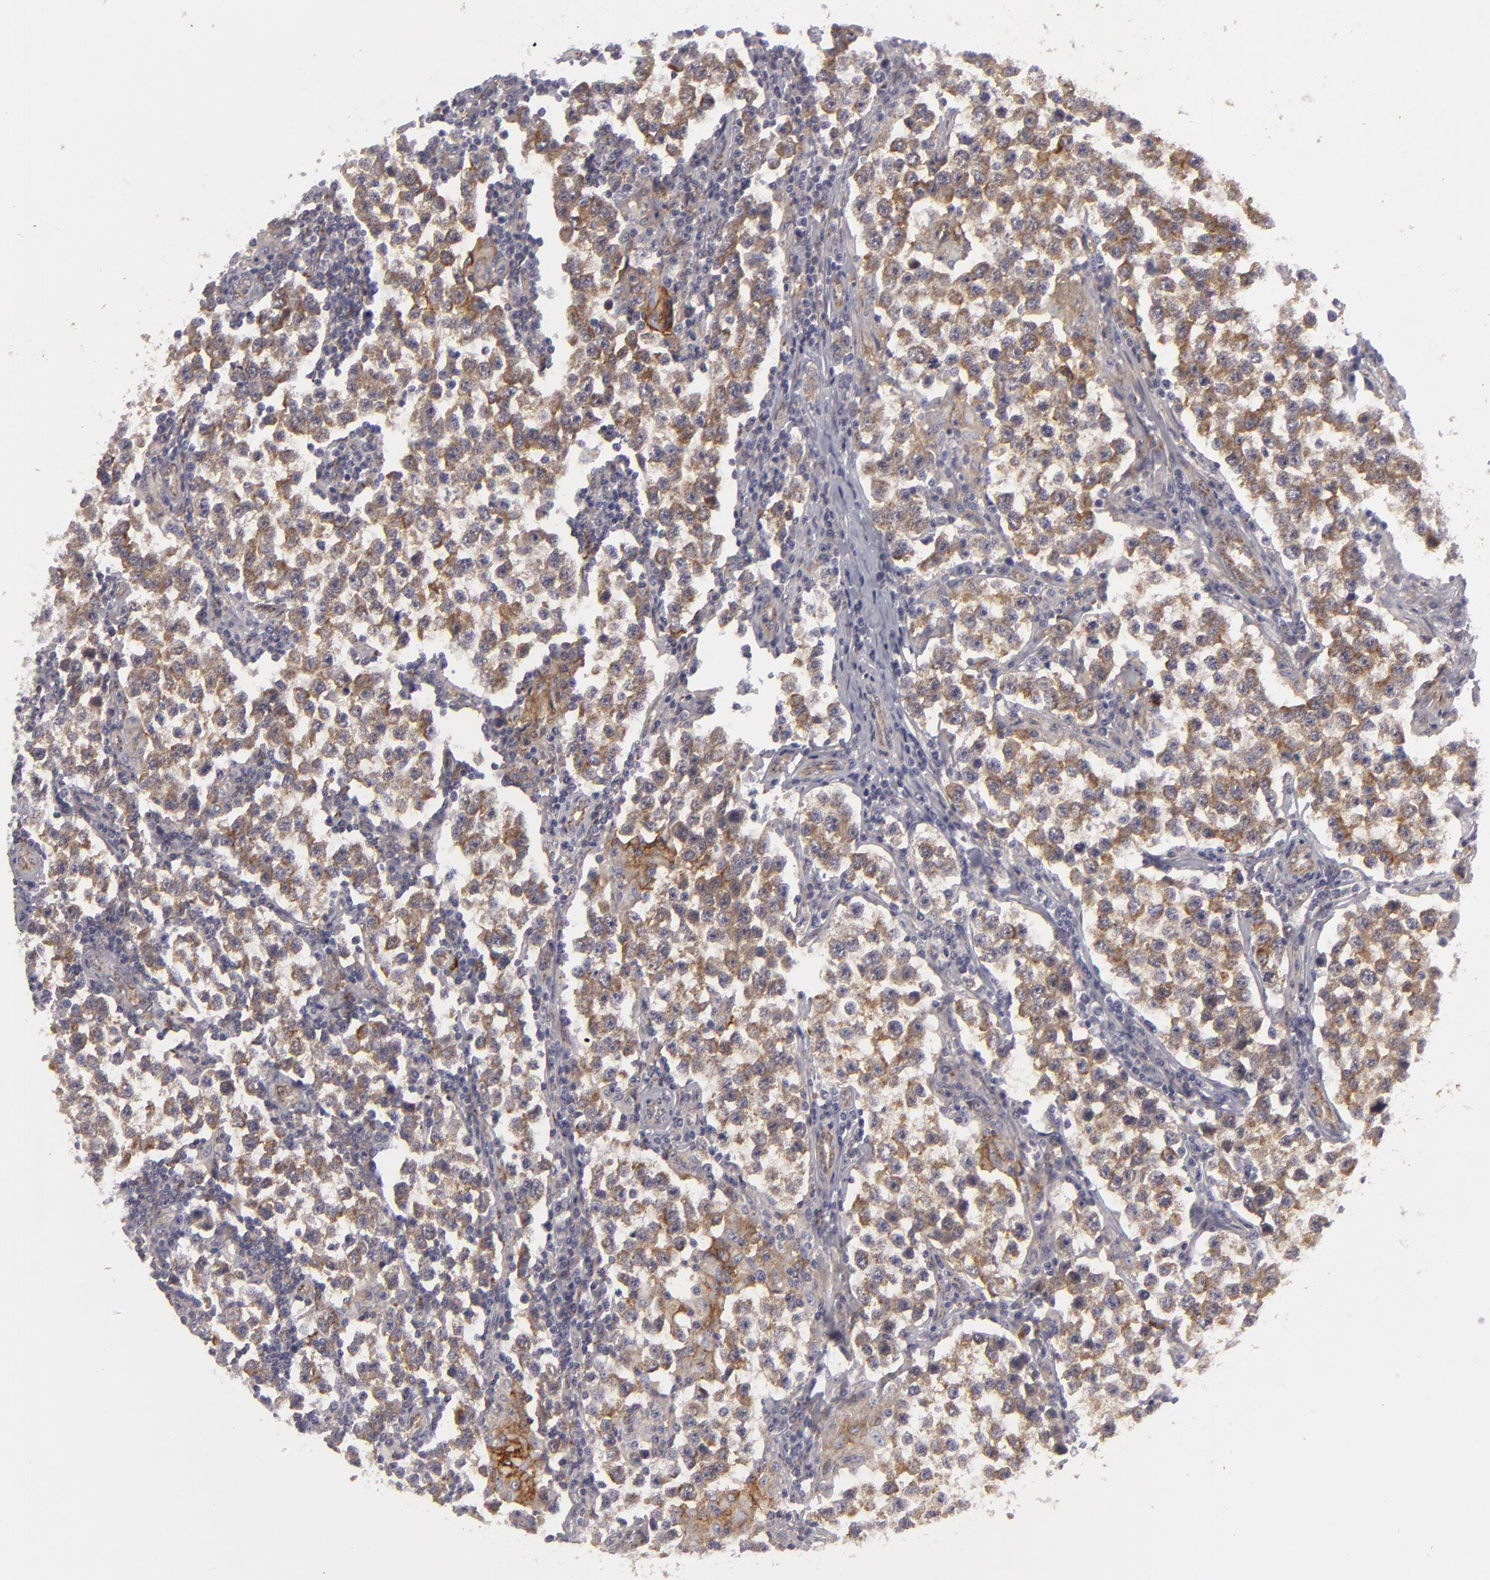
{"staining": {"intensity": "weak", "quantity": "25%-75%", "location": "cytoplasmic/membranous"}, "tissue": "testis cancer", "cell_type": "Tumor cells", "image_type": "cancer", "snomed": [{"axis": "morphology", "description": "Seminoma, NOS"}, {"axis": "topography", "description": "Testis"}], "caption": "IHC photomicrograph of seminoma (testis) stained for a protein (brown), which shows low levels of weak cytoplasmic/membranous expression in approximately 25%-75% of tumor cells.", "gene": "ALCAM", "patient": {"sex": "male", "age": 36}}